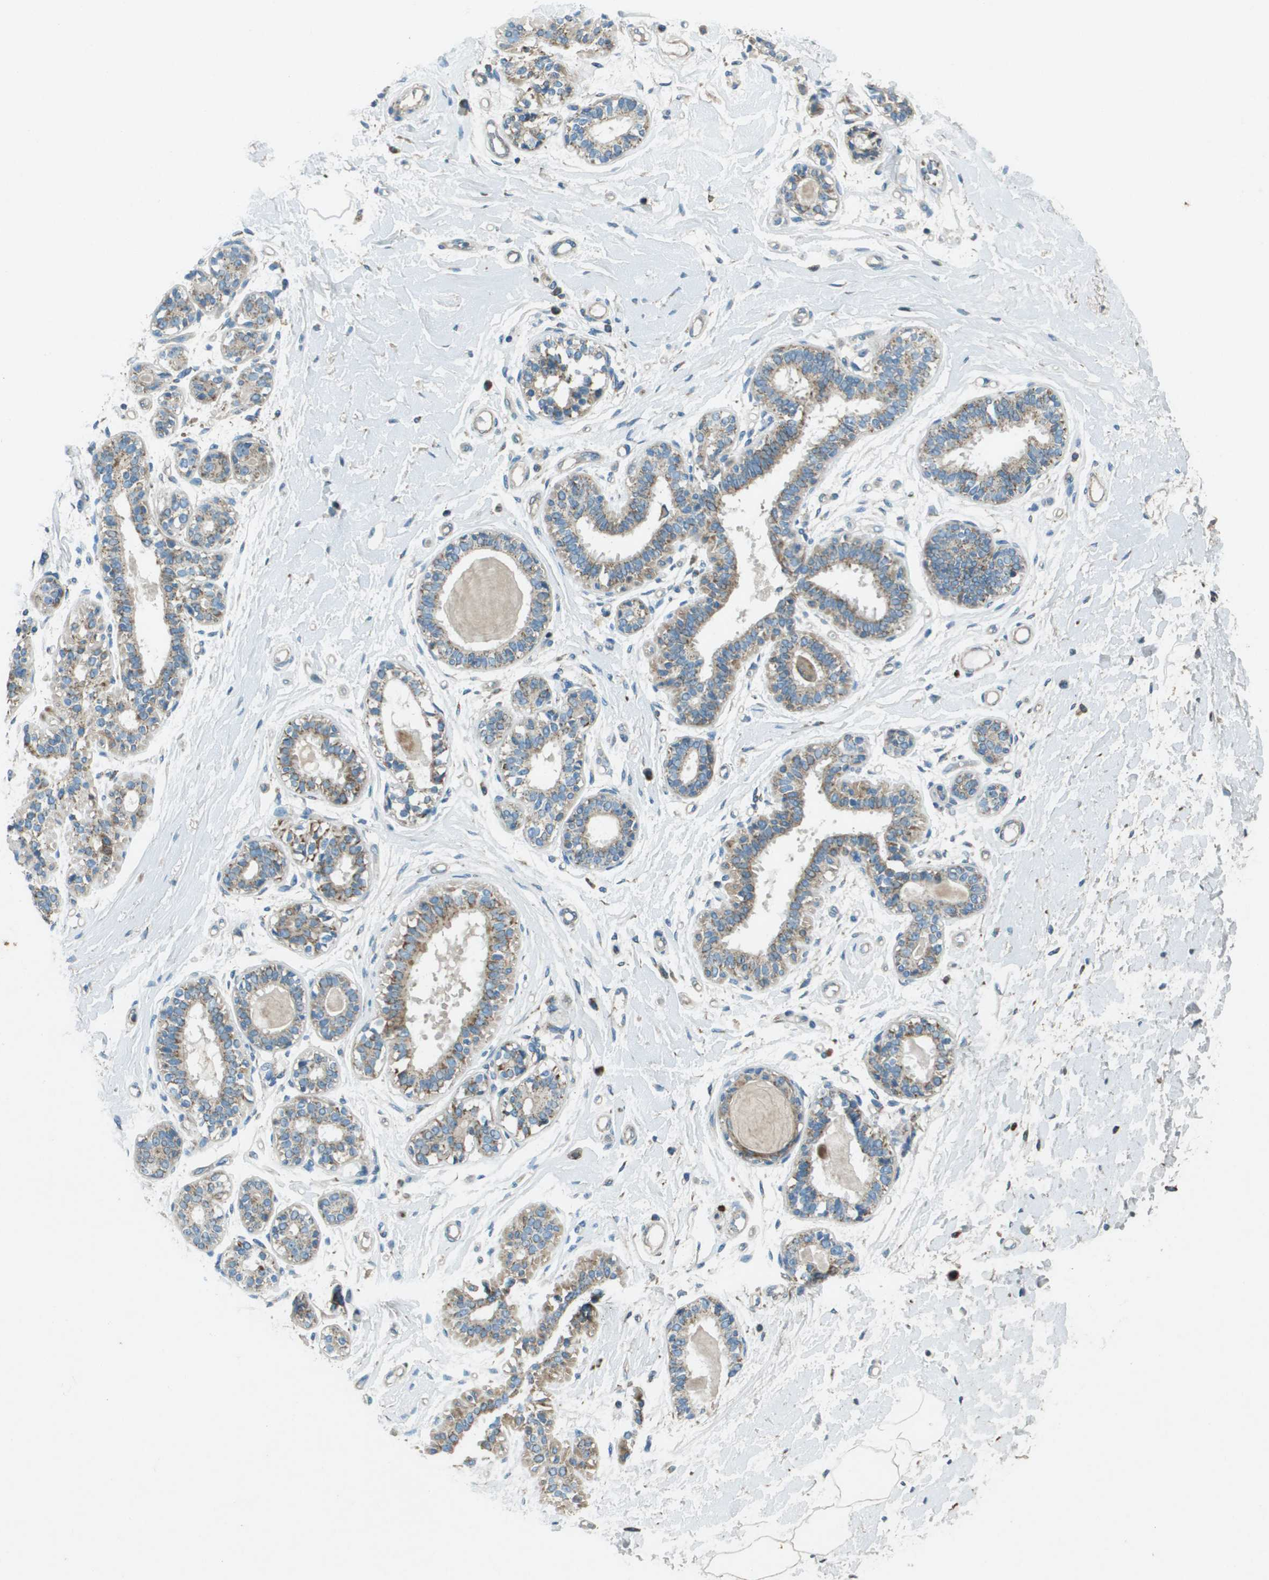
{"staining": {"intensity": "negative", "quantity": "none", "location": "none"}, "tissue": "breast", "cell_type": "Adipocytes", "image_type": "normal", "snomed": [{"axis": "morphology", "description": "Normal tissue, NOS"}, {"axis": "morphology", "description": "Lobular carcinoma"}, {"axis": "topography", "description": "Breast"}], "caption": "Breast stained for a protein using IHC reveals no staining adipocytes.", "gene": "MIGA1", "patient": {"sex": "female", "age": 59}}